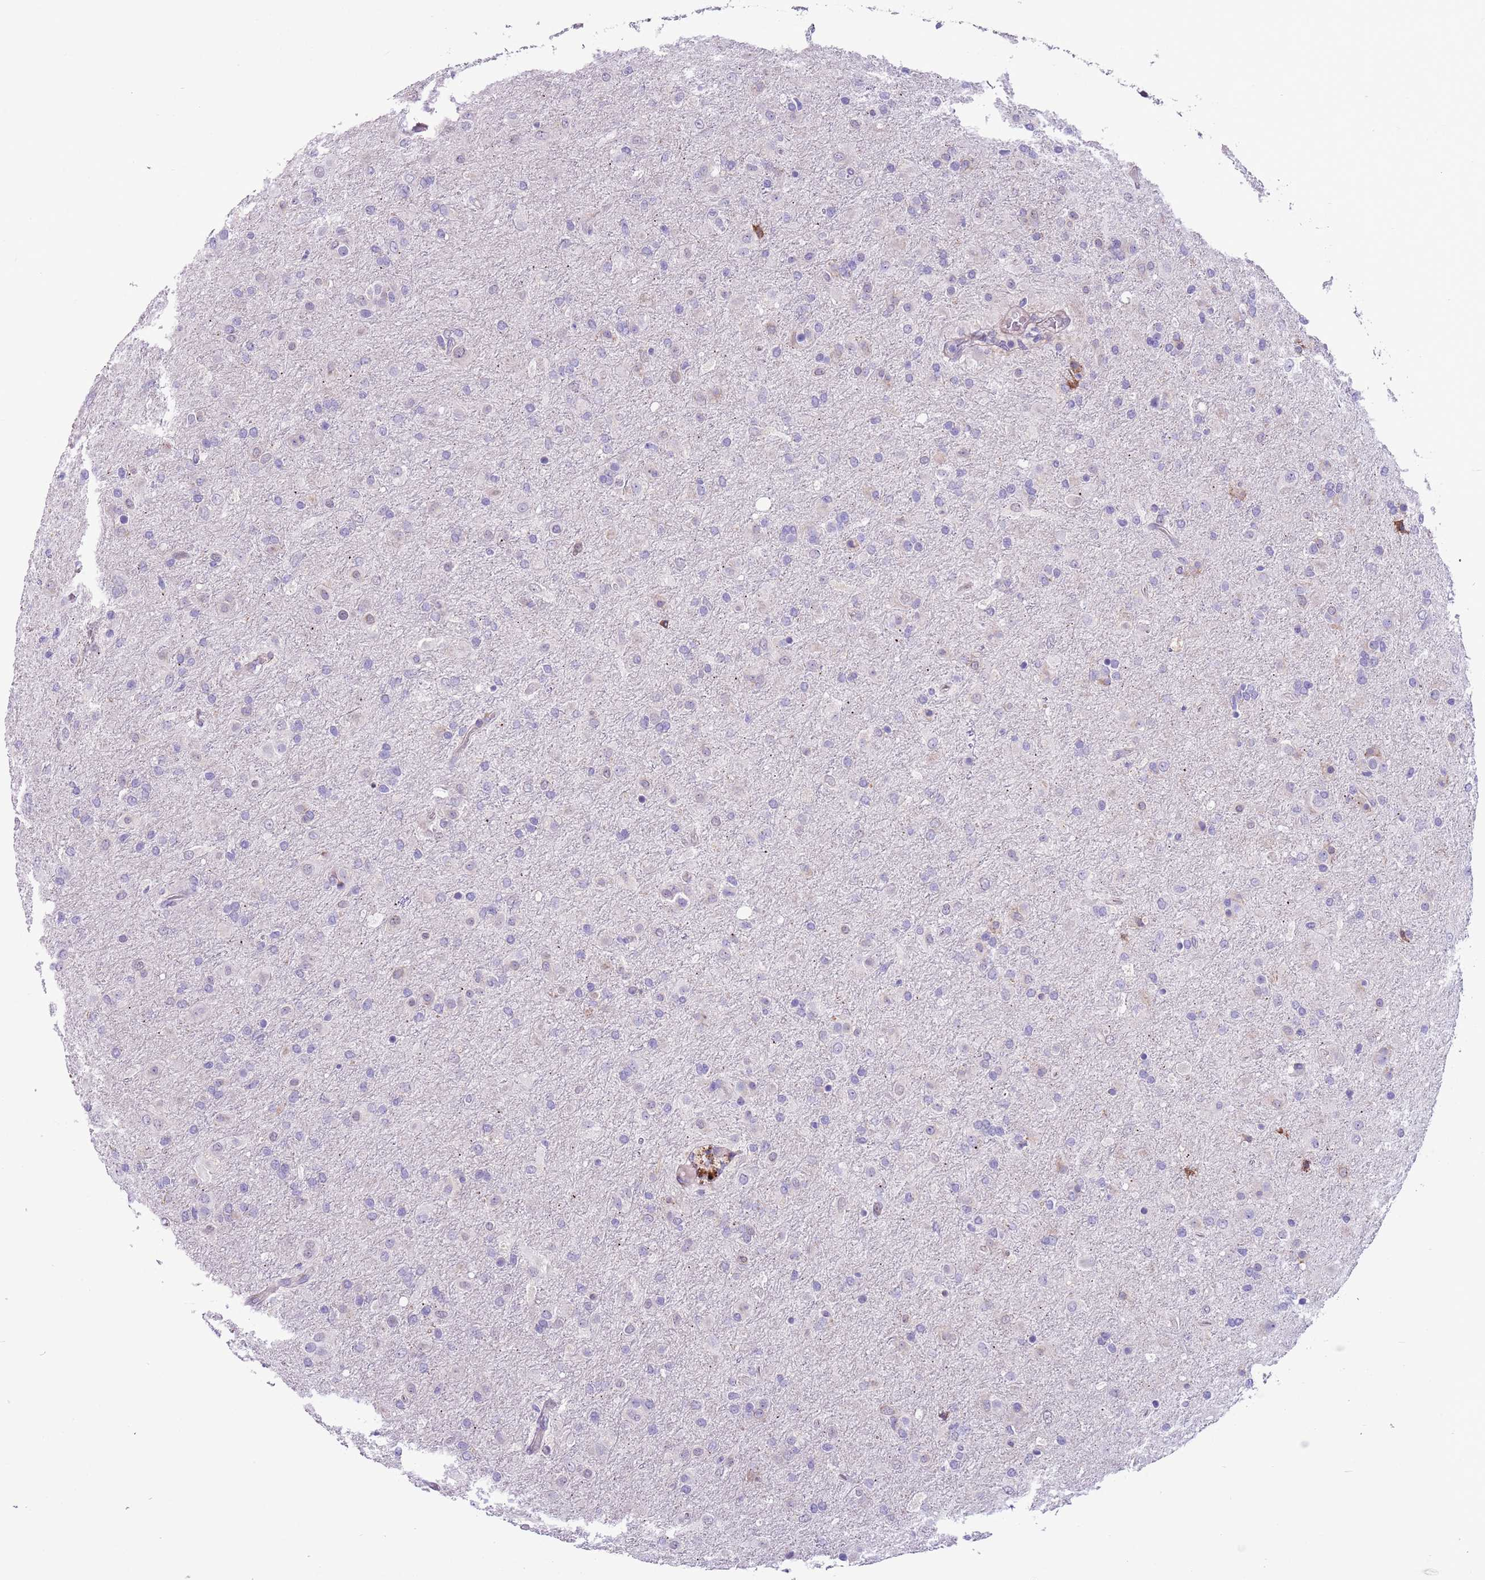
{"staining": {"intensity": "negative", "quantity": "none", "location": "none"}, "tissue": "glioma", "cell_type": "Tumor cells", "image_type": "cancer", "snomed": [{"axis": "morphology", "description": "Glioma, malignant, Low grade"}, {"axis": "topography", "description": "Brain"}], "caption": "DAB immunohistochemical staining of human glioma reveals no significant positivity in tumor cells.", "gene": "MRPL32", "patient": {"sex": "male", "age": 65}}